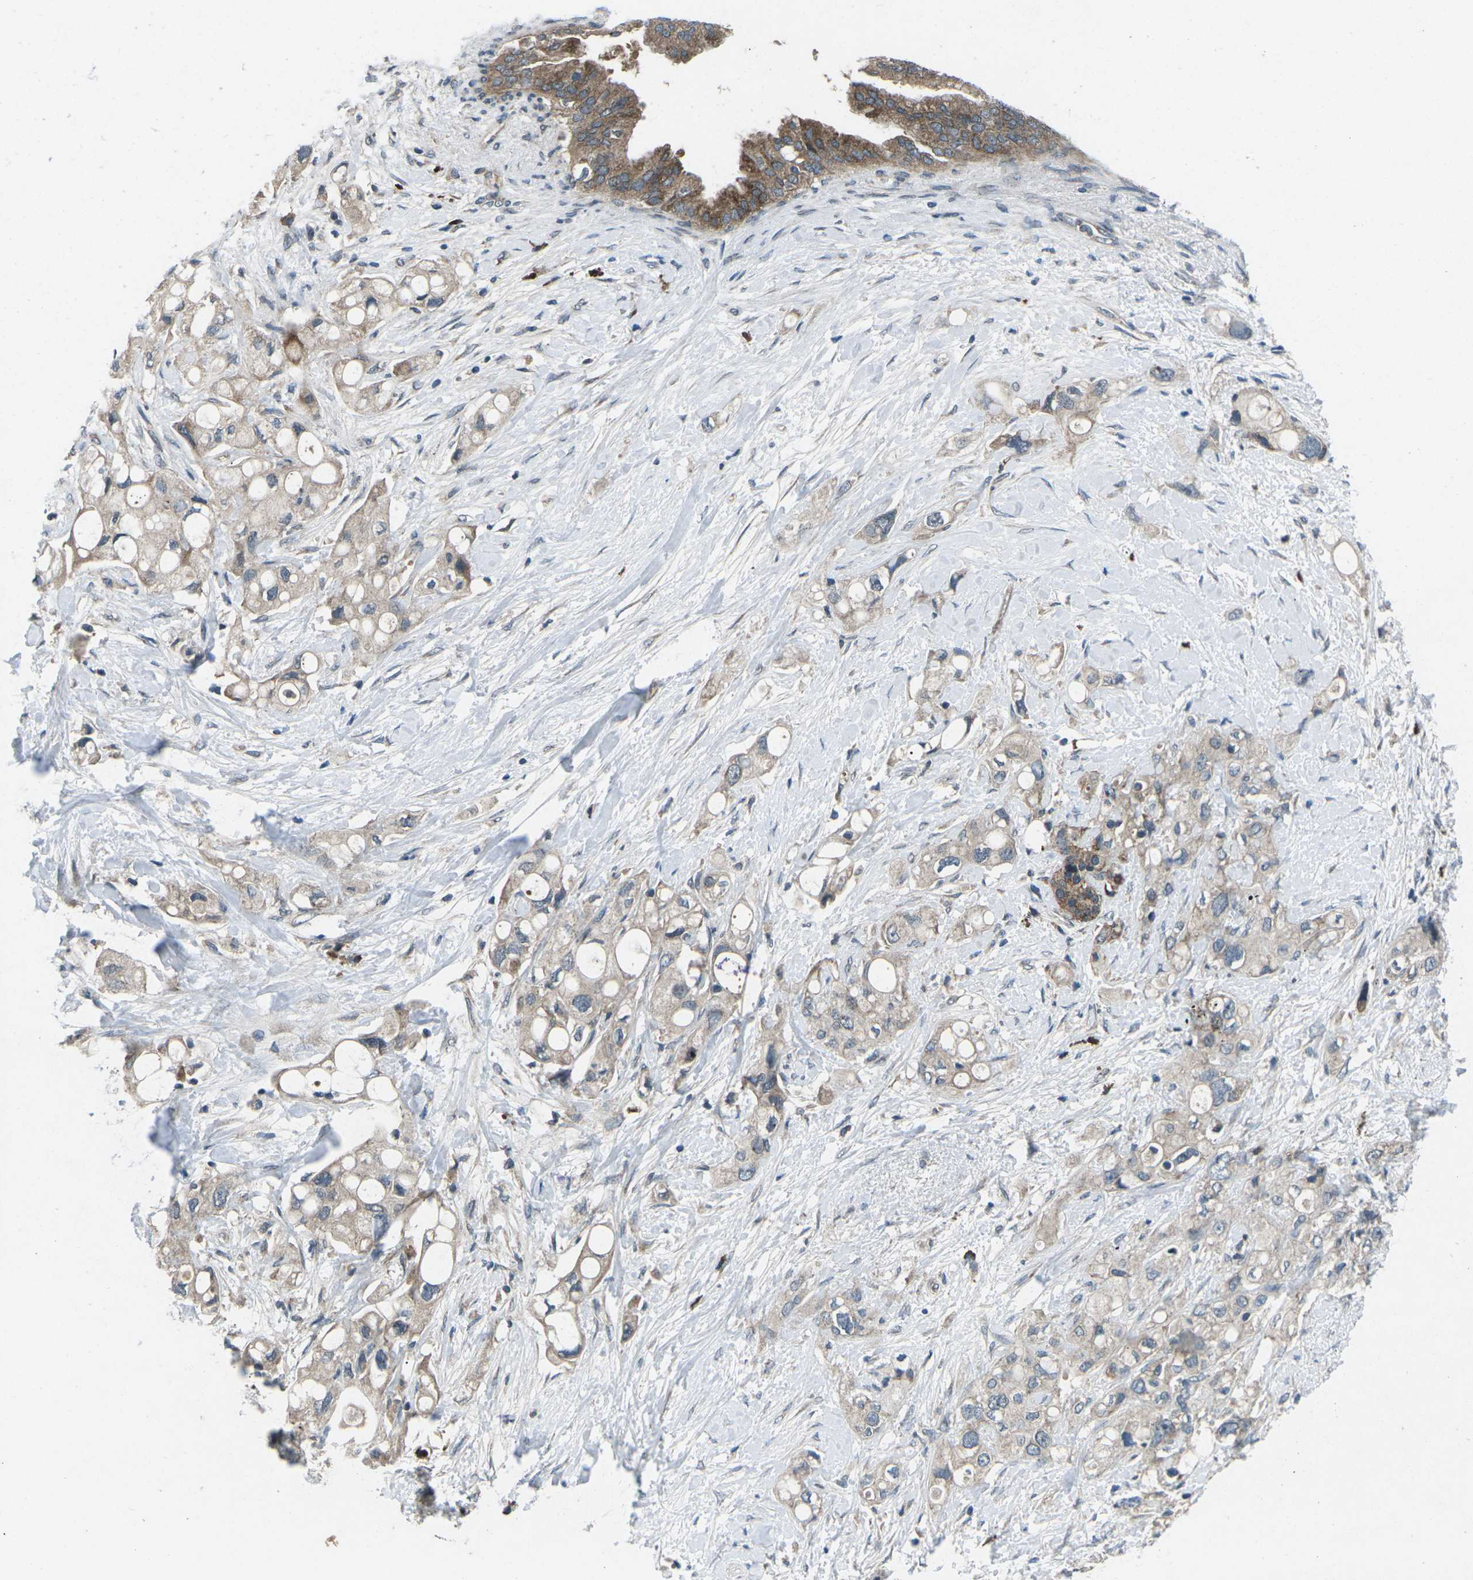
{"staining": {"intensity": "weak", "quantity": ">75%", "location": "cytoplasmic/membranous"}, "tissue": "pancreatic cancer", "cell_type": "Tumor cells", "image_type": "cancer", "snomed": [{"axis": "morphology", "description": "Adenocarcinoma, NOS"}, {"axis": "topography", "description": "Pancreas"}], "caption": "Human pancreatic cancer (adenocarcinoma) stained with a brown dye displays weak cytoplasmic/membranous positive positivity in about >75% of tumor cells.", "gene": "CDK16", "patient": {"sex": "female", "age": 56}}